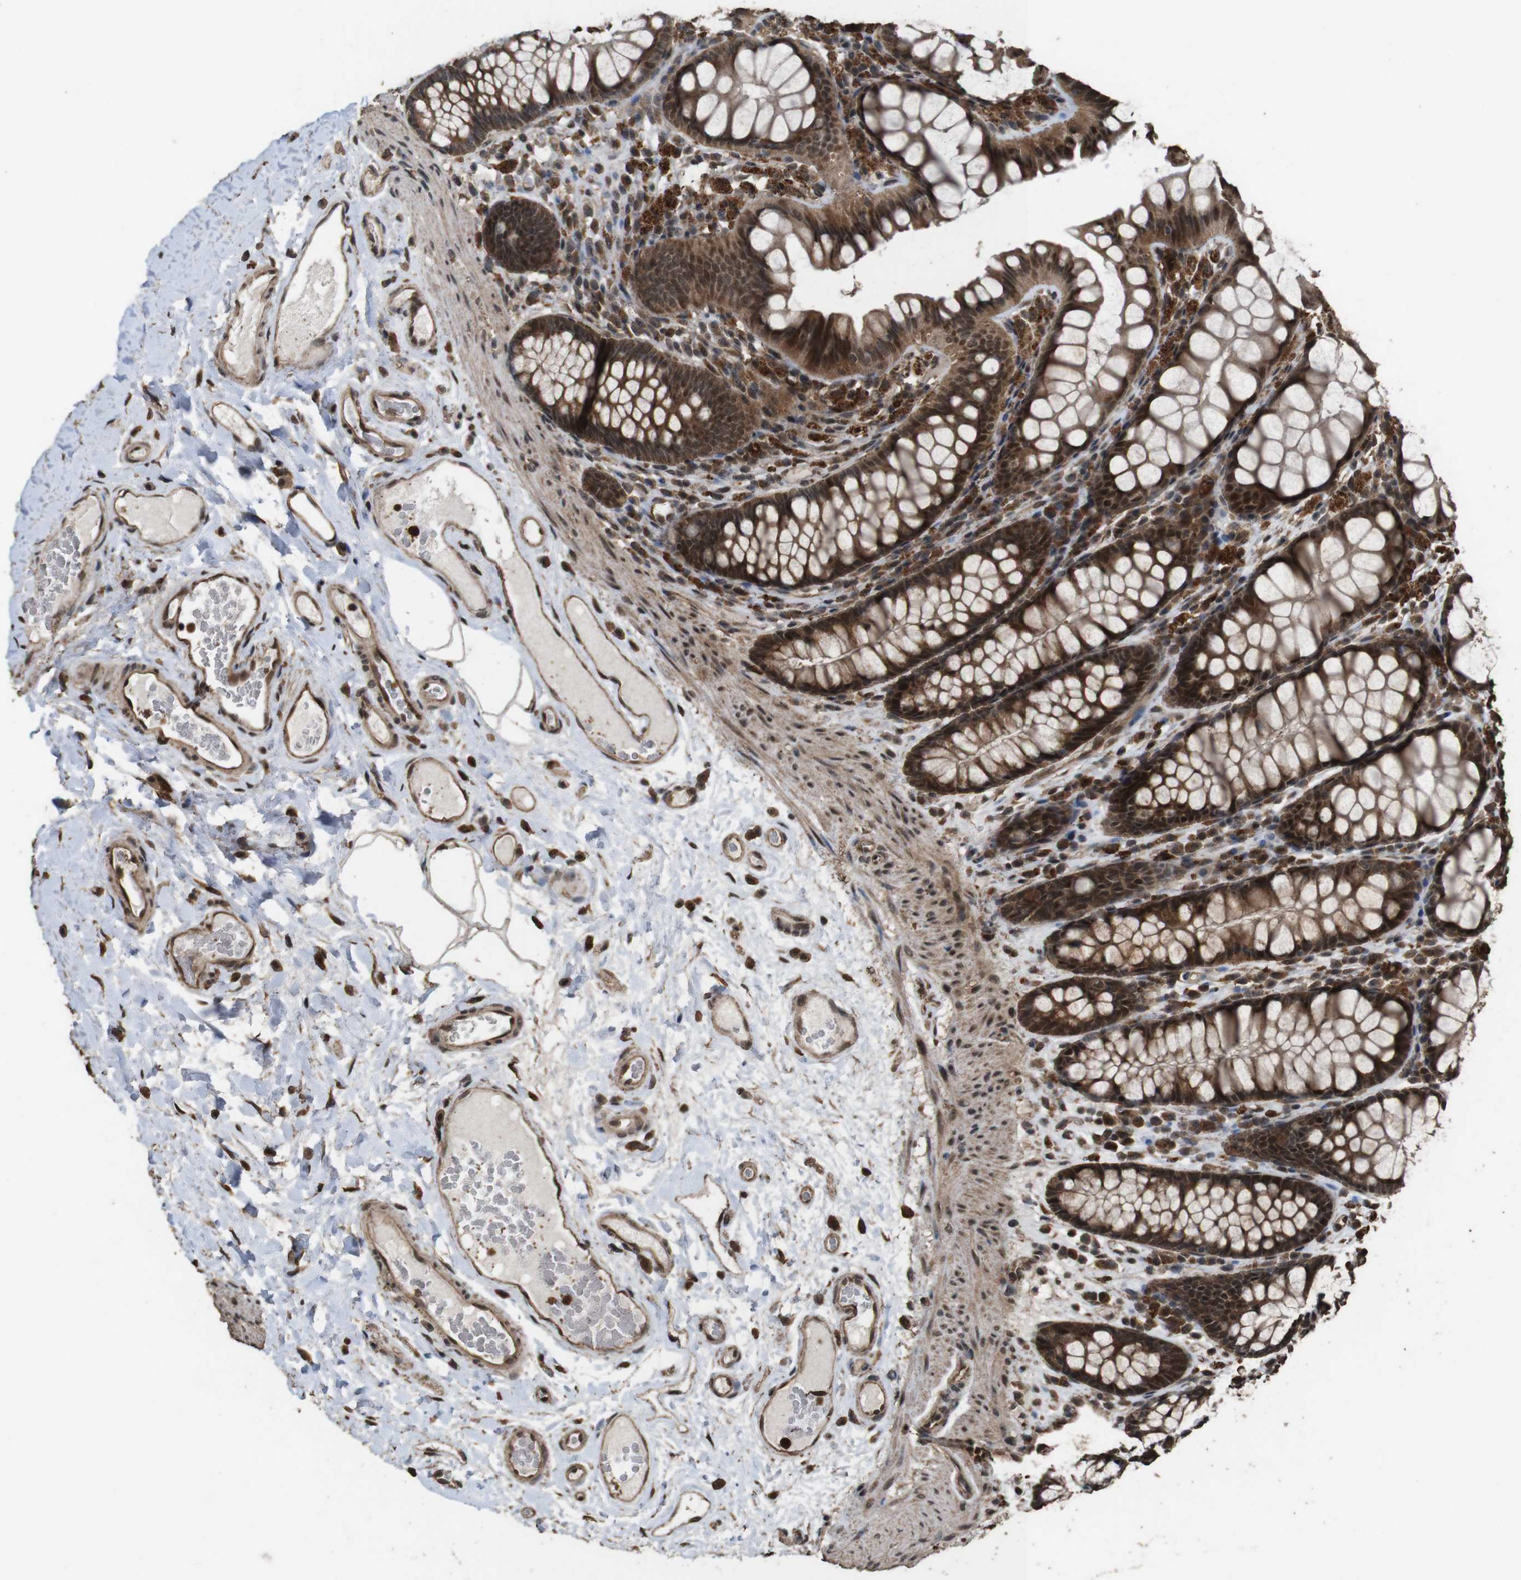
{"staining": {"intensity": "strong", "quantity": ">75%", "location": "cytoplasmic/membranous,nuclear"}, "tissue": "colon", "cell_type": "Endothelial cells", "image_type": "normal", "snomed": [{"axis": "morphology", "description": "Normal tissue, NOS"}, {"axis": "topography", "description": "Colon"}], "caption": "Brown immunohistochemical staining in benign human colon exhibits strong cytoplasmic/membranous,nuclear positivity in about >75% of endothelial cells. The staining was performed using DAB (3,3'-diaminobenzidine), with brown indicating positive protein expression. Nuclei are stained blue with hematoxylin.", "gene": "RRAS2", "patient": {"sex": "female", "age": 55}}